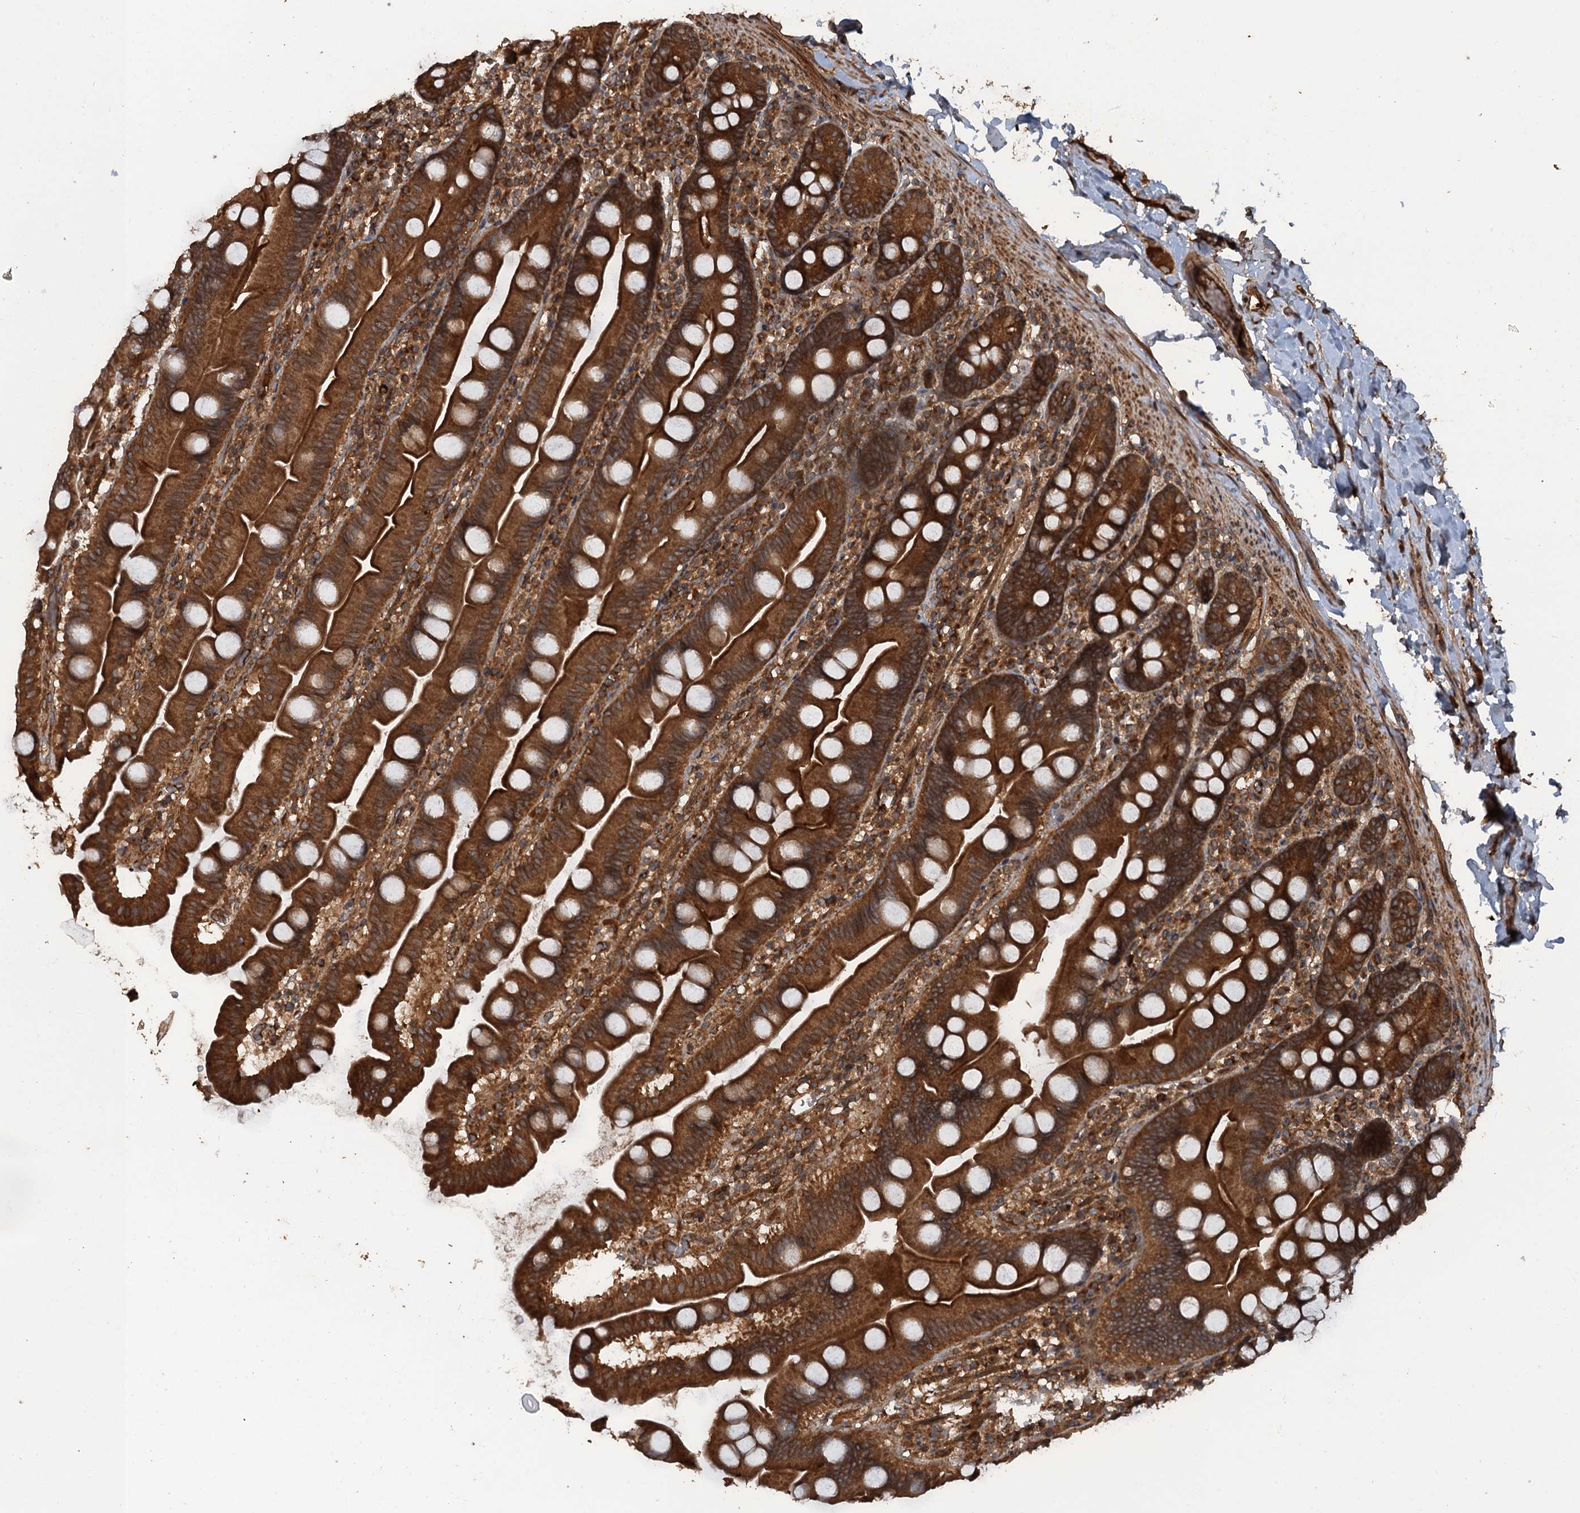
{"staining": {"intensity": "strong", "quantity": ">75%", "location": "cytoplasmic/membranous"}, "tissue": "small intestine", "cell_type": "Glandular cells", "image_type": "normal", "snomed": [{"axis": "morphology", "description": "Normal tissue, NOS"}, {"axis": "topography", "description": "Small intestine"}], "caption": "This photomicrograph shows benign small intestine stained with IHC to label a protein in brown. The cytoplasmic/membranous of glandular cells show strong positivity for the protein. Nuclei are counter-stained blue.", "gene": "GLE1", "patient": {"sex": "female", "age": 68}}